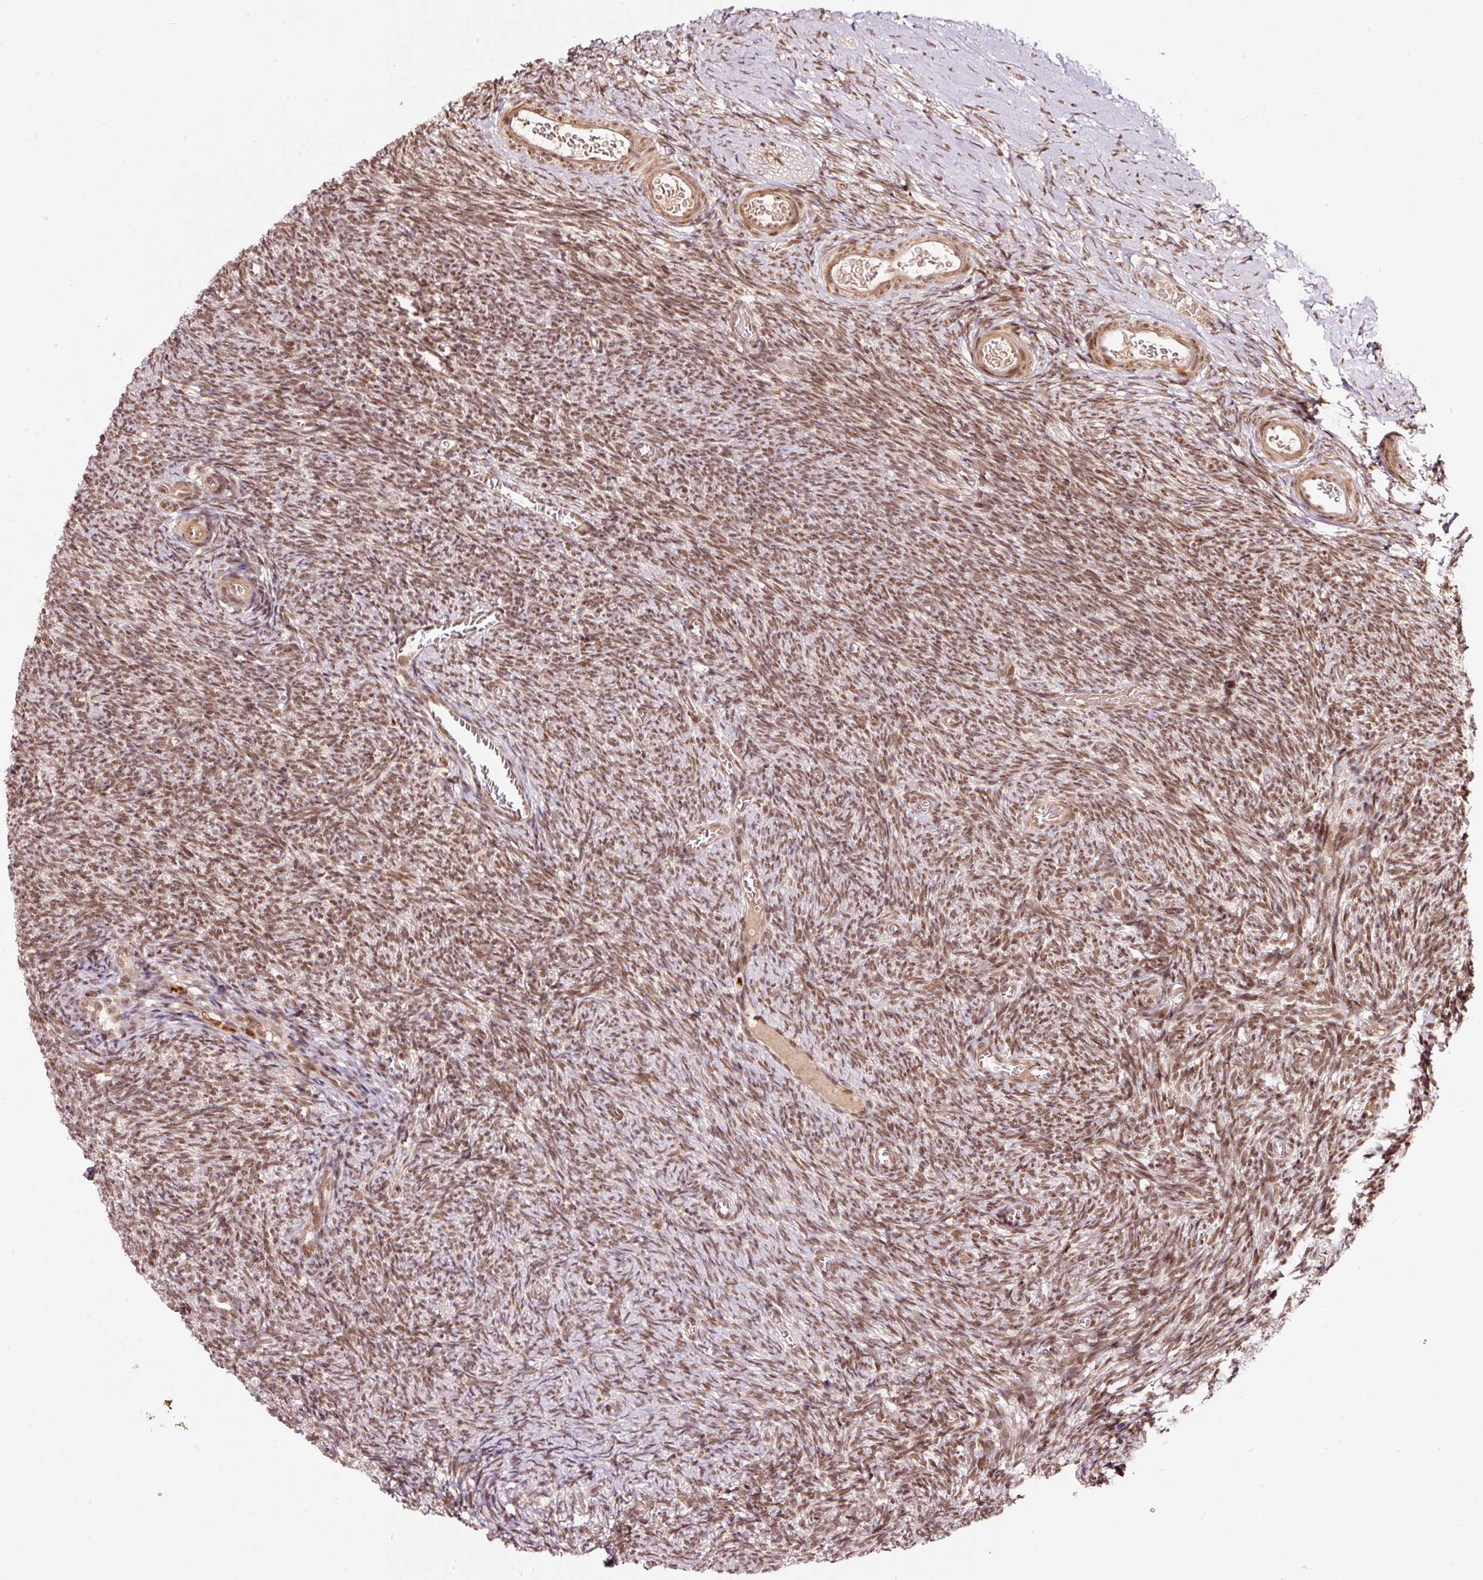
{"staining": {"intensity": "moderate", "quantity": "25%-75%", "location": "nuclear"}, "tissue": "ovary", "cell_type": "Ovarian stroma cells", "image_type": "normal", "snomed": [{"axis": "morphology", "description": "Normal tissue, NOS"}, {"axis": "topography", "description": "Ovary"}], "caption": "Unremarkable ovary displays moderate nuclear staining in about 25%-75% of ovarian stroma cells.", "gene": "RFC4", "patient": {"sex": "female", "age": 39}}